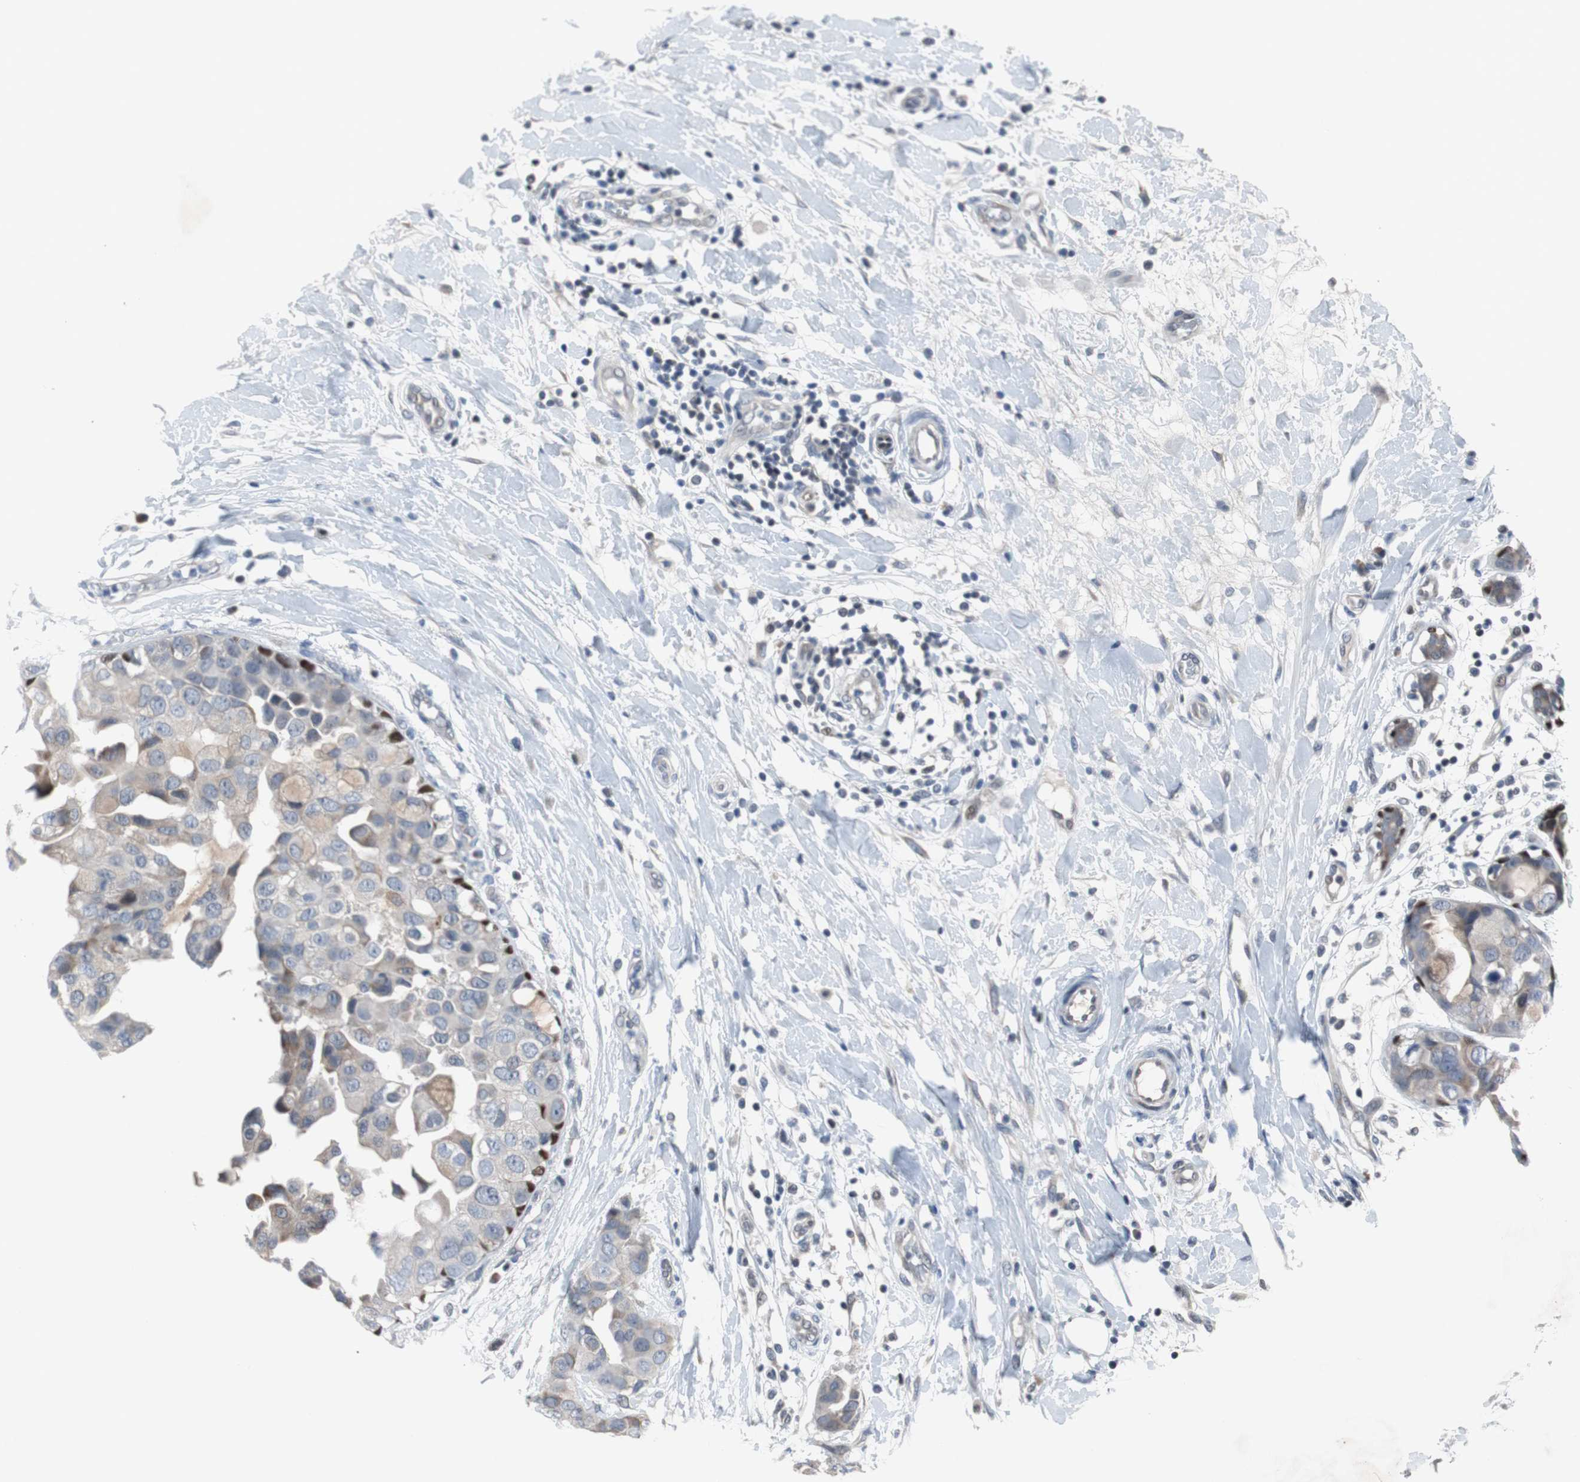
{"staining": {"intensity": "weak", "quantity": "<25%", "location": "cytoplasmic/membranous"}, "tissue": "breast cancer", "cell_type": "Tumor cells", "image_type": "cancer", "snomed": [{"axis": "morphology", "description": "Duct carcinoma"}, {"axis": "topography", "description": "Breast"}], "caption": "Micrograph shows no protein staining in tumor cells of breast cancer (intraductal carcinoma) tissue. (Brightfield microscopy of DAB immunohistochemistry (IHC) at high magnification).", "gene": "TP63", "patient": {"sex": "female", "age": 40}}